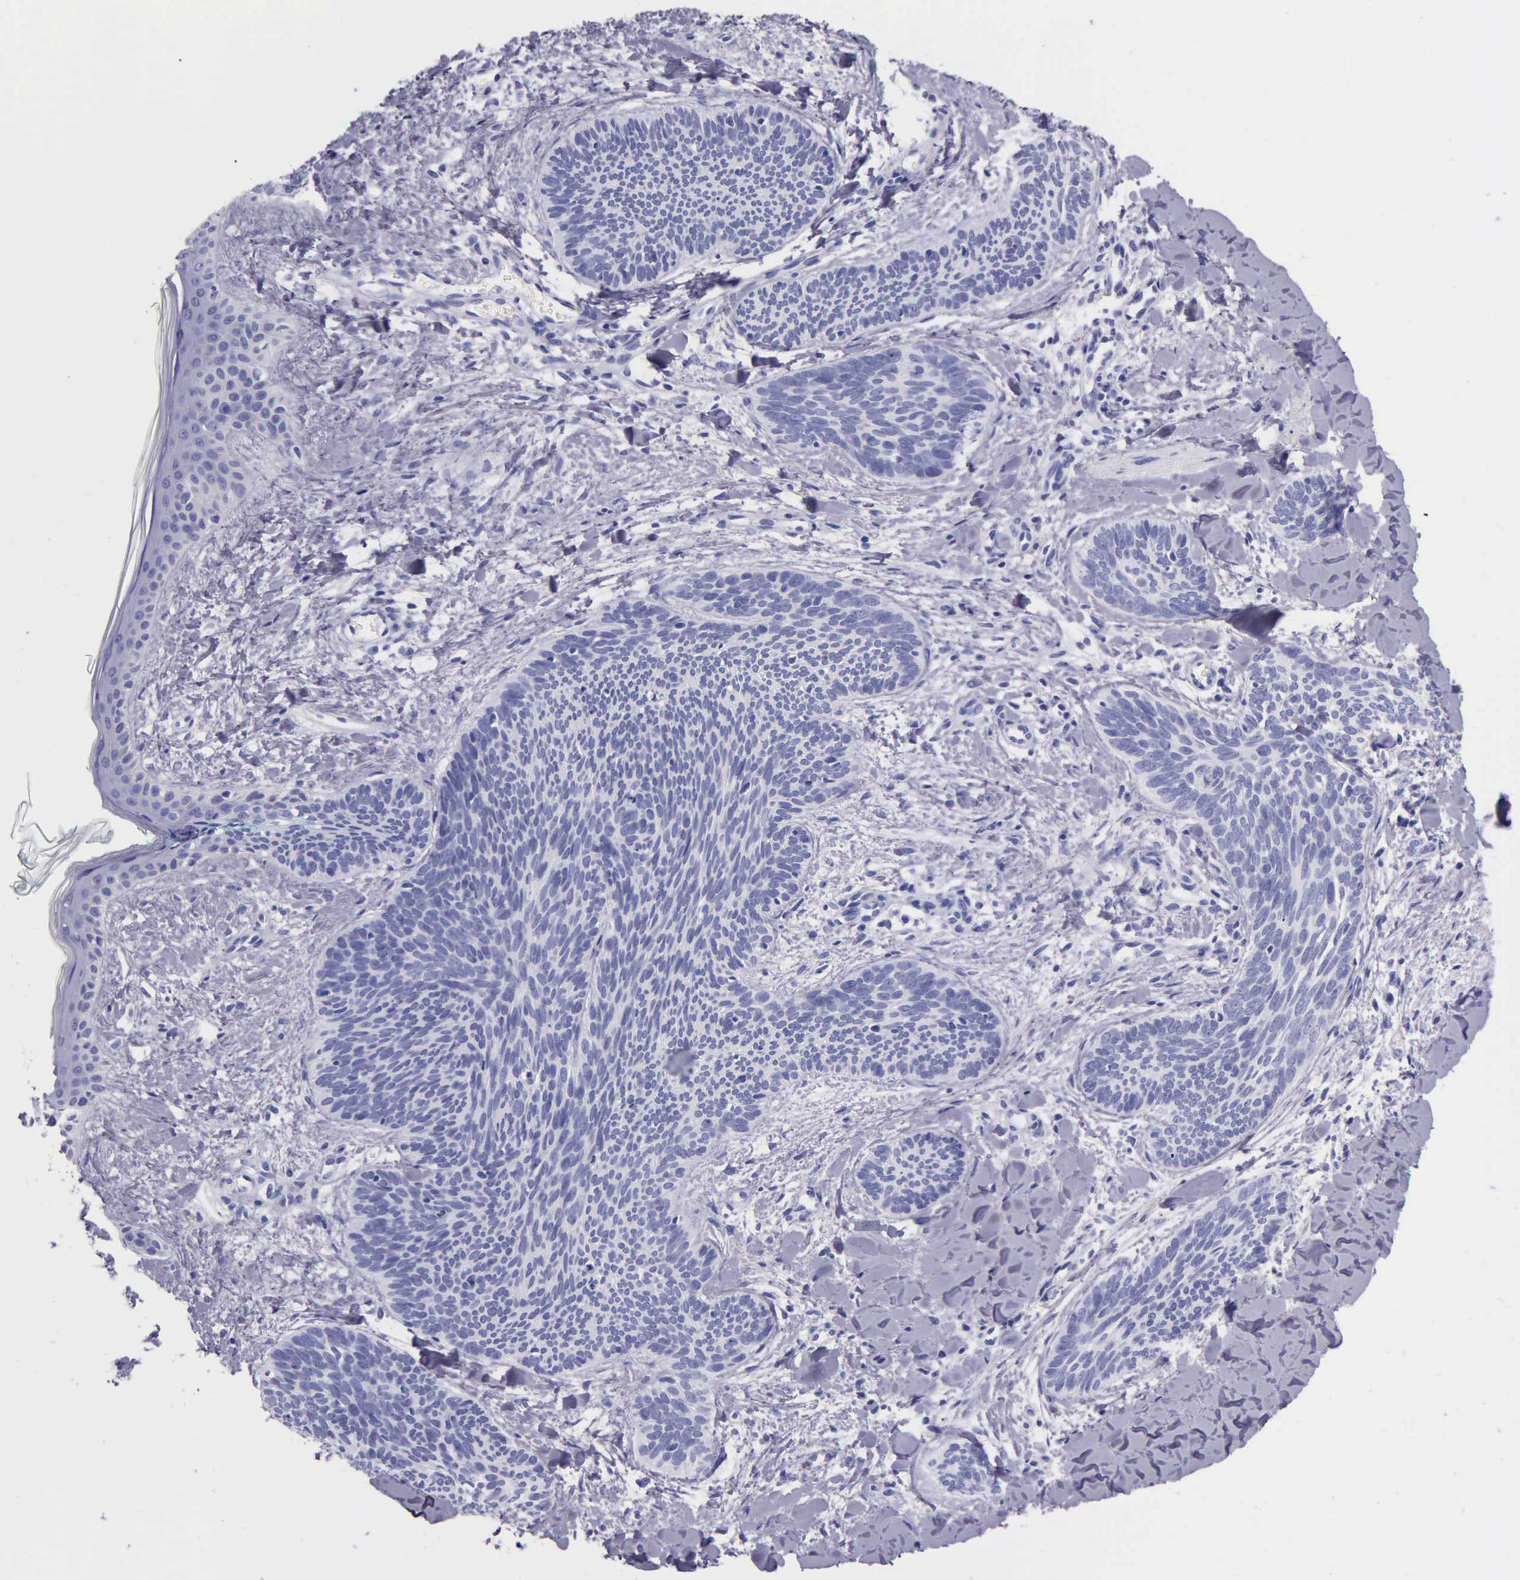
{"staining": {"intensity": "negative", "quantity": "none", "location": "none"}, "tissue": "skin cancer", "cell_type": "Tumor cells", "image_type": "cancer", "snomed": [{"axis": "morphology", "description": "Basal cell carcinoma"}, {"axis": "topography", "description": "Skin"}], "caption": "DAB (3,3'-diaminobenzidine) immunohistochemical staining of skin cancer (basal cell carcinoma) shows no significant expression in tumor cells.", "gene": "KLK3", "patient": {"sex": "female", "age": 81}}